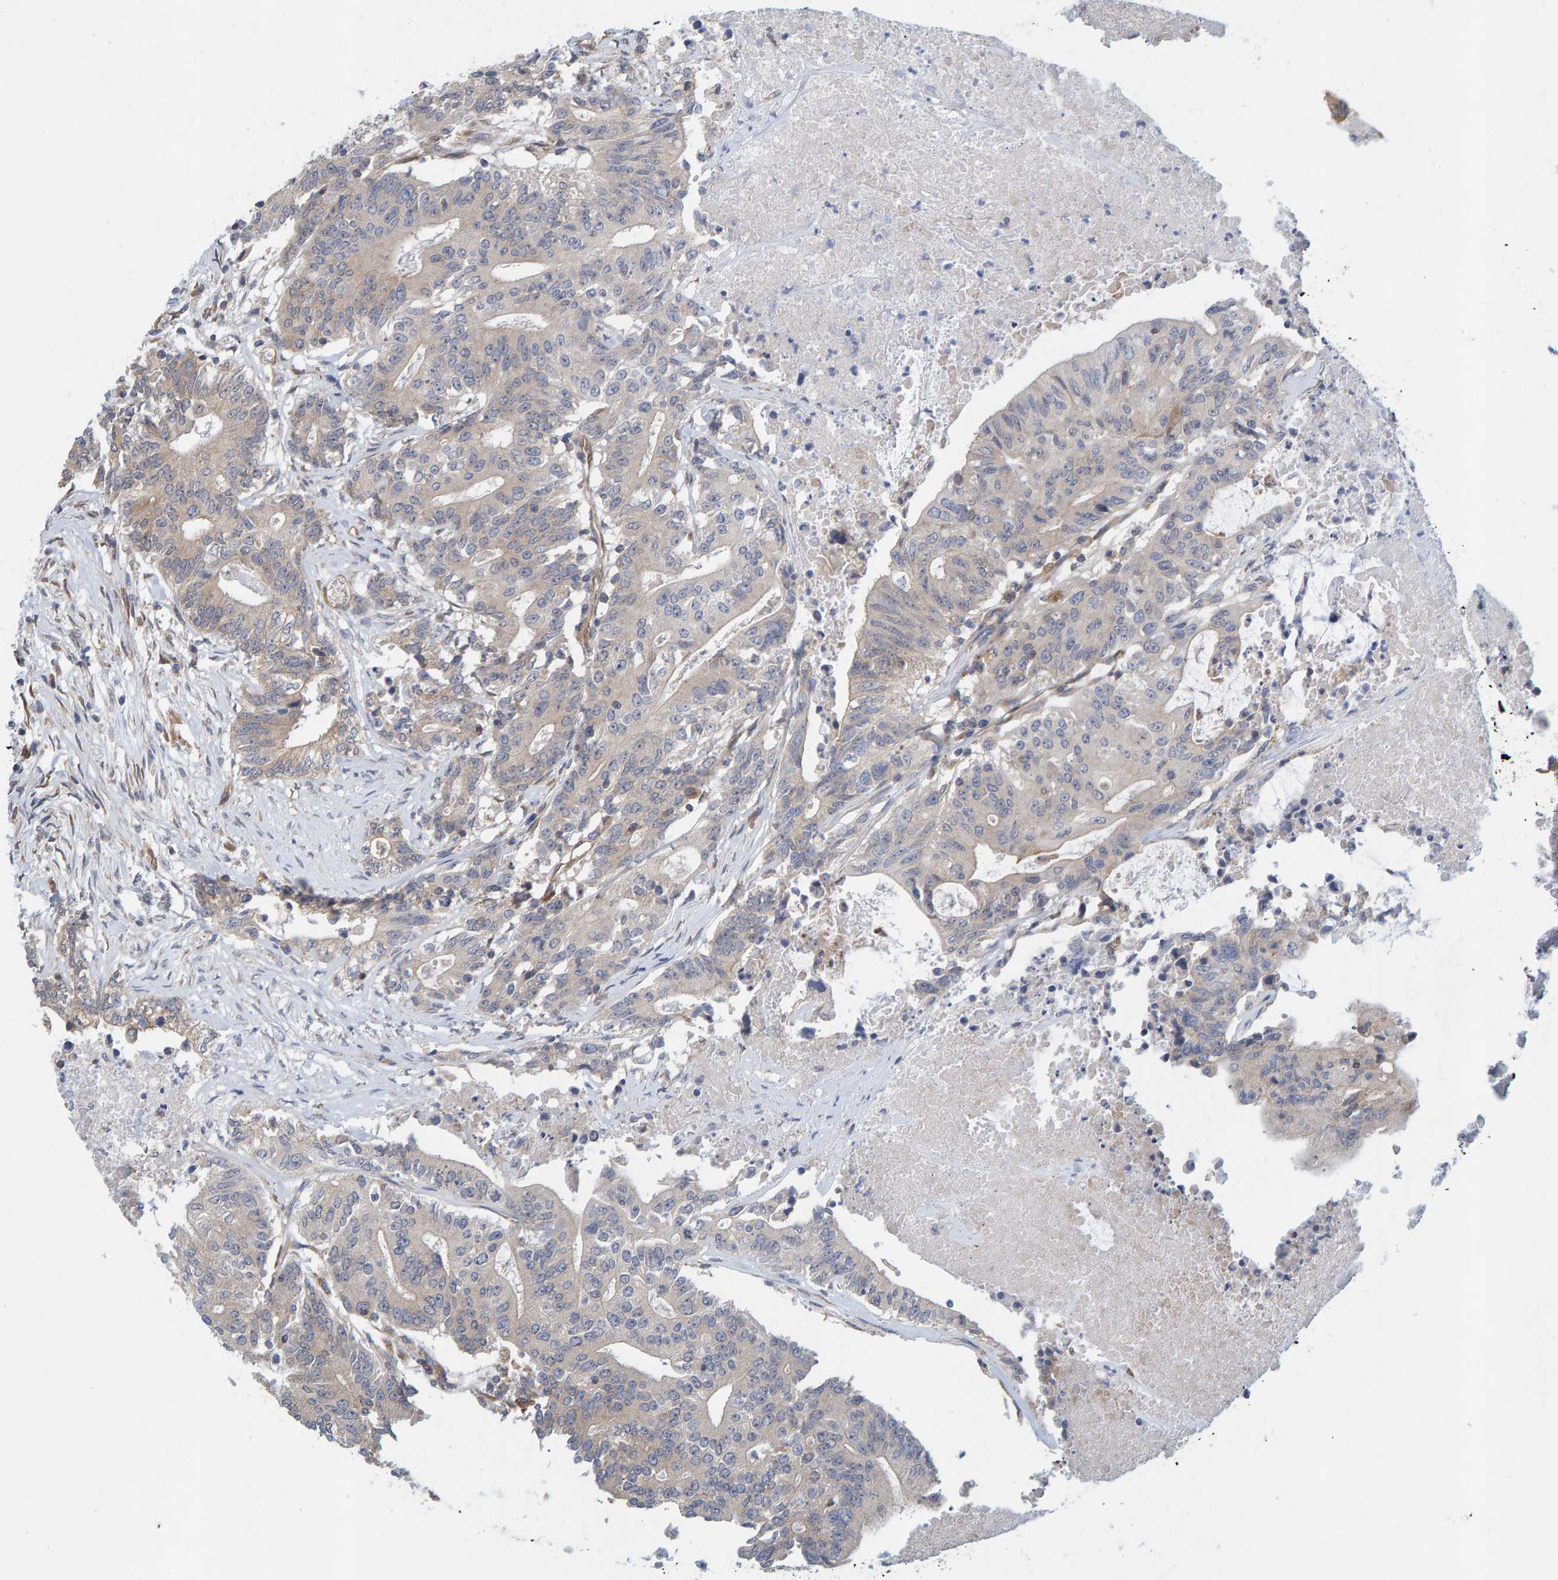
{"staining": {"intensity": "negative", "quantity": "none", "location": "none"}, "tissue": "colorectal cancer", "cell_type": "Tumor cells", "image_type": "cancer", "snomed": [{"axis": "morphology", "description": "Adenocarcinoma, NOS"}, {"axis": "topography", "description": "Colon"}], "caption": "Adenocarcinoma (colorectal) was stained to show a protein in brown. There is no significant positivity in tumor cells.", "gene": "PRKD2", "patient": {"sex": "female", "age": 77}}